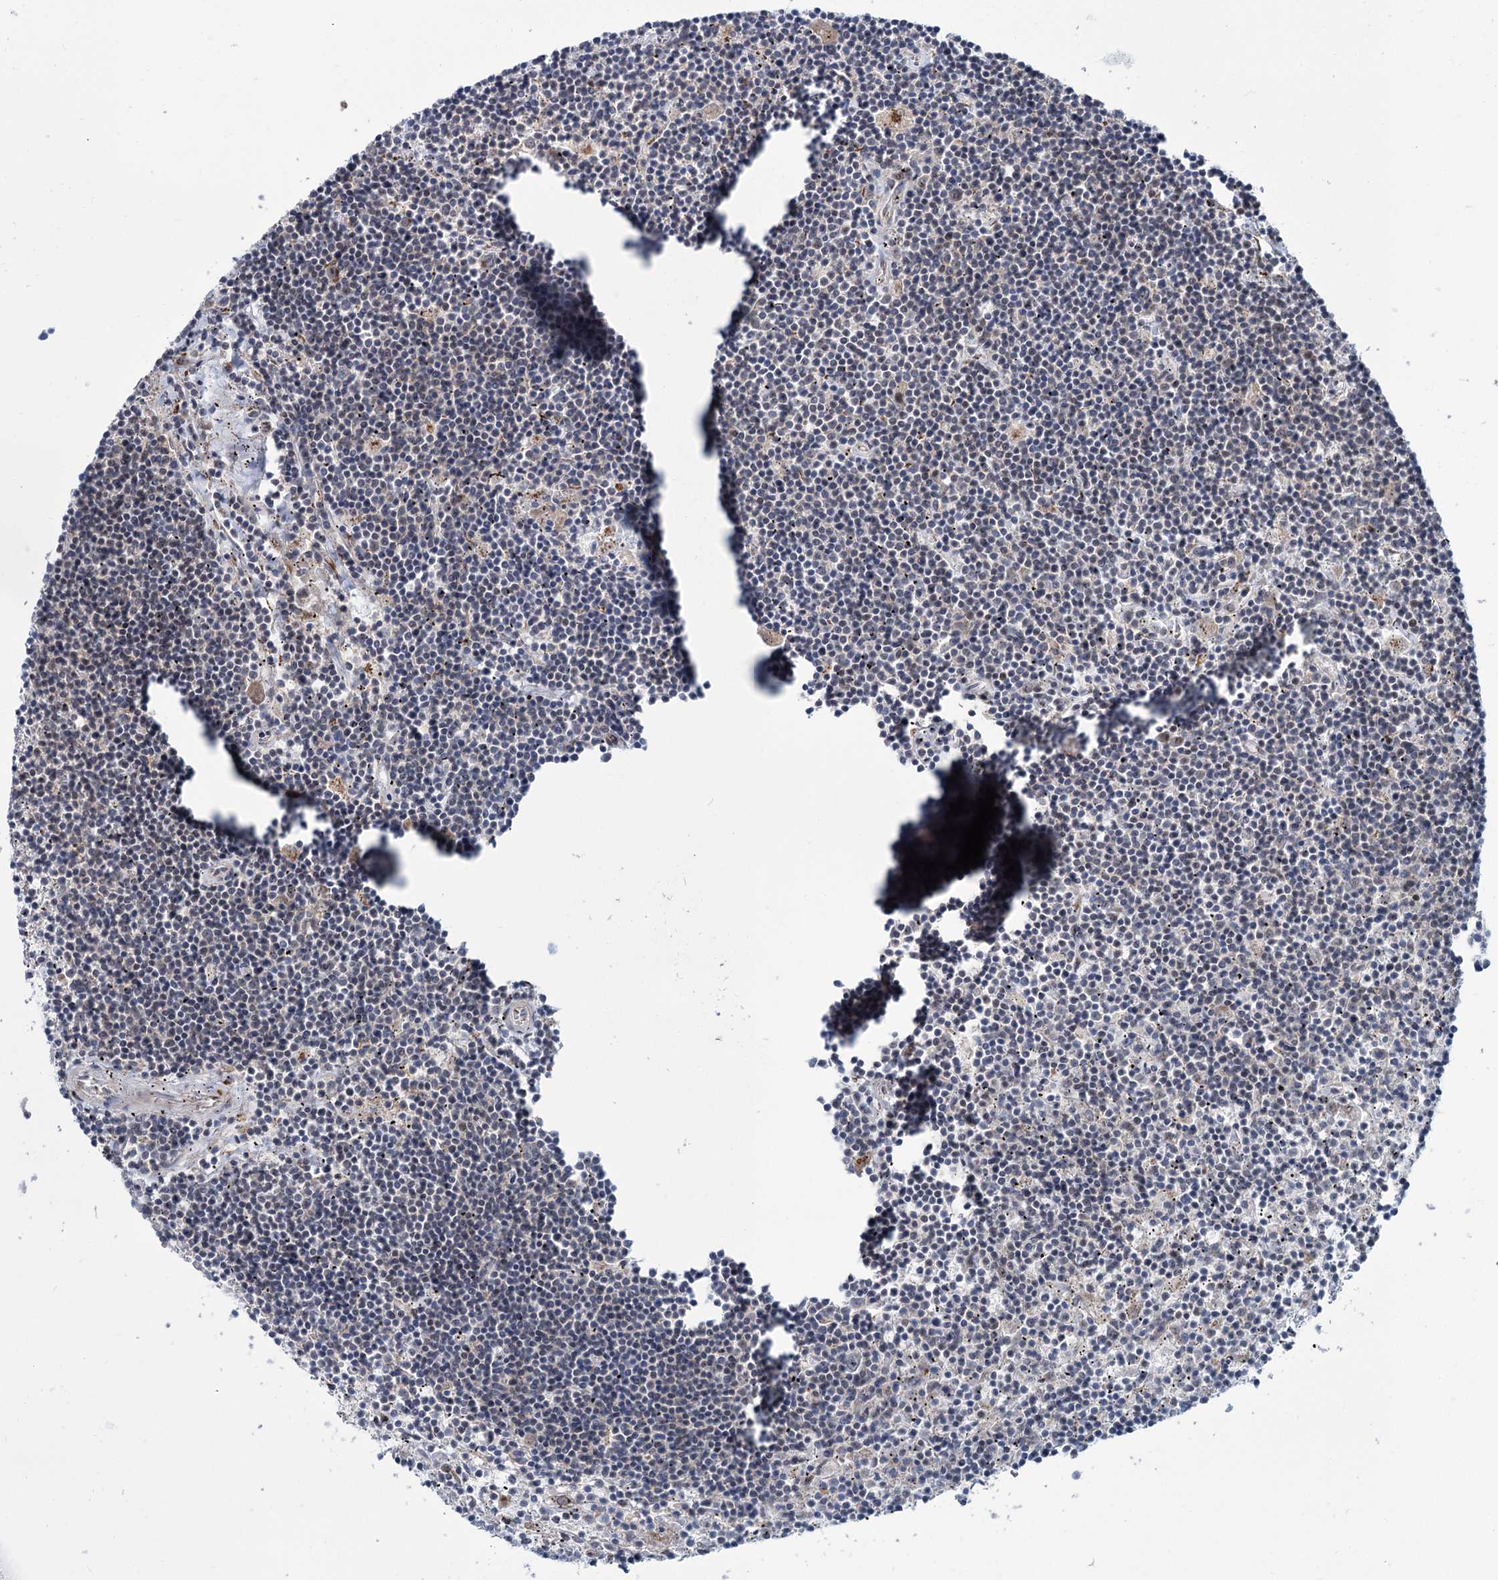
{"staining": {"intensity": "negative", "quantity": "none", "location": "none"}, "tissue": "lymphoma", "cell_type": "Tumor cells", "image_type": "cancer", "snomed": [{"axis": "morphology", "description": "Malignant lymphoma, non-Hodgkin's type, Low grade"}, {"axis": "topography", "description": "Spleen"}], "caption": "Tumor cells are negative for protein expression in human lymphoma.", "gene": "ELP4", "patient": {"sex": "male", "age": 76}}